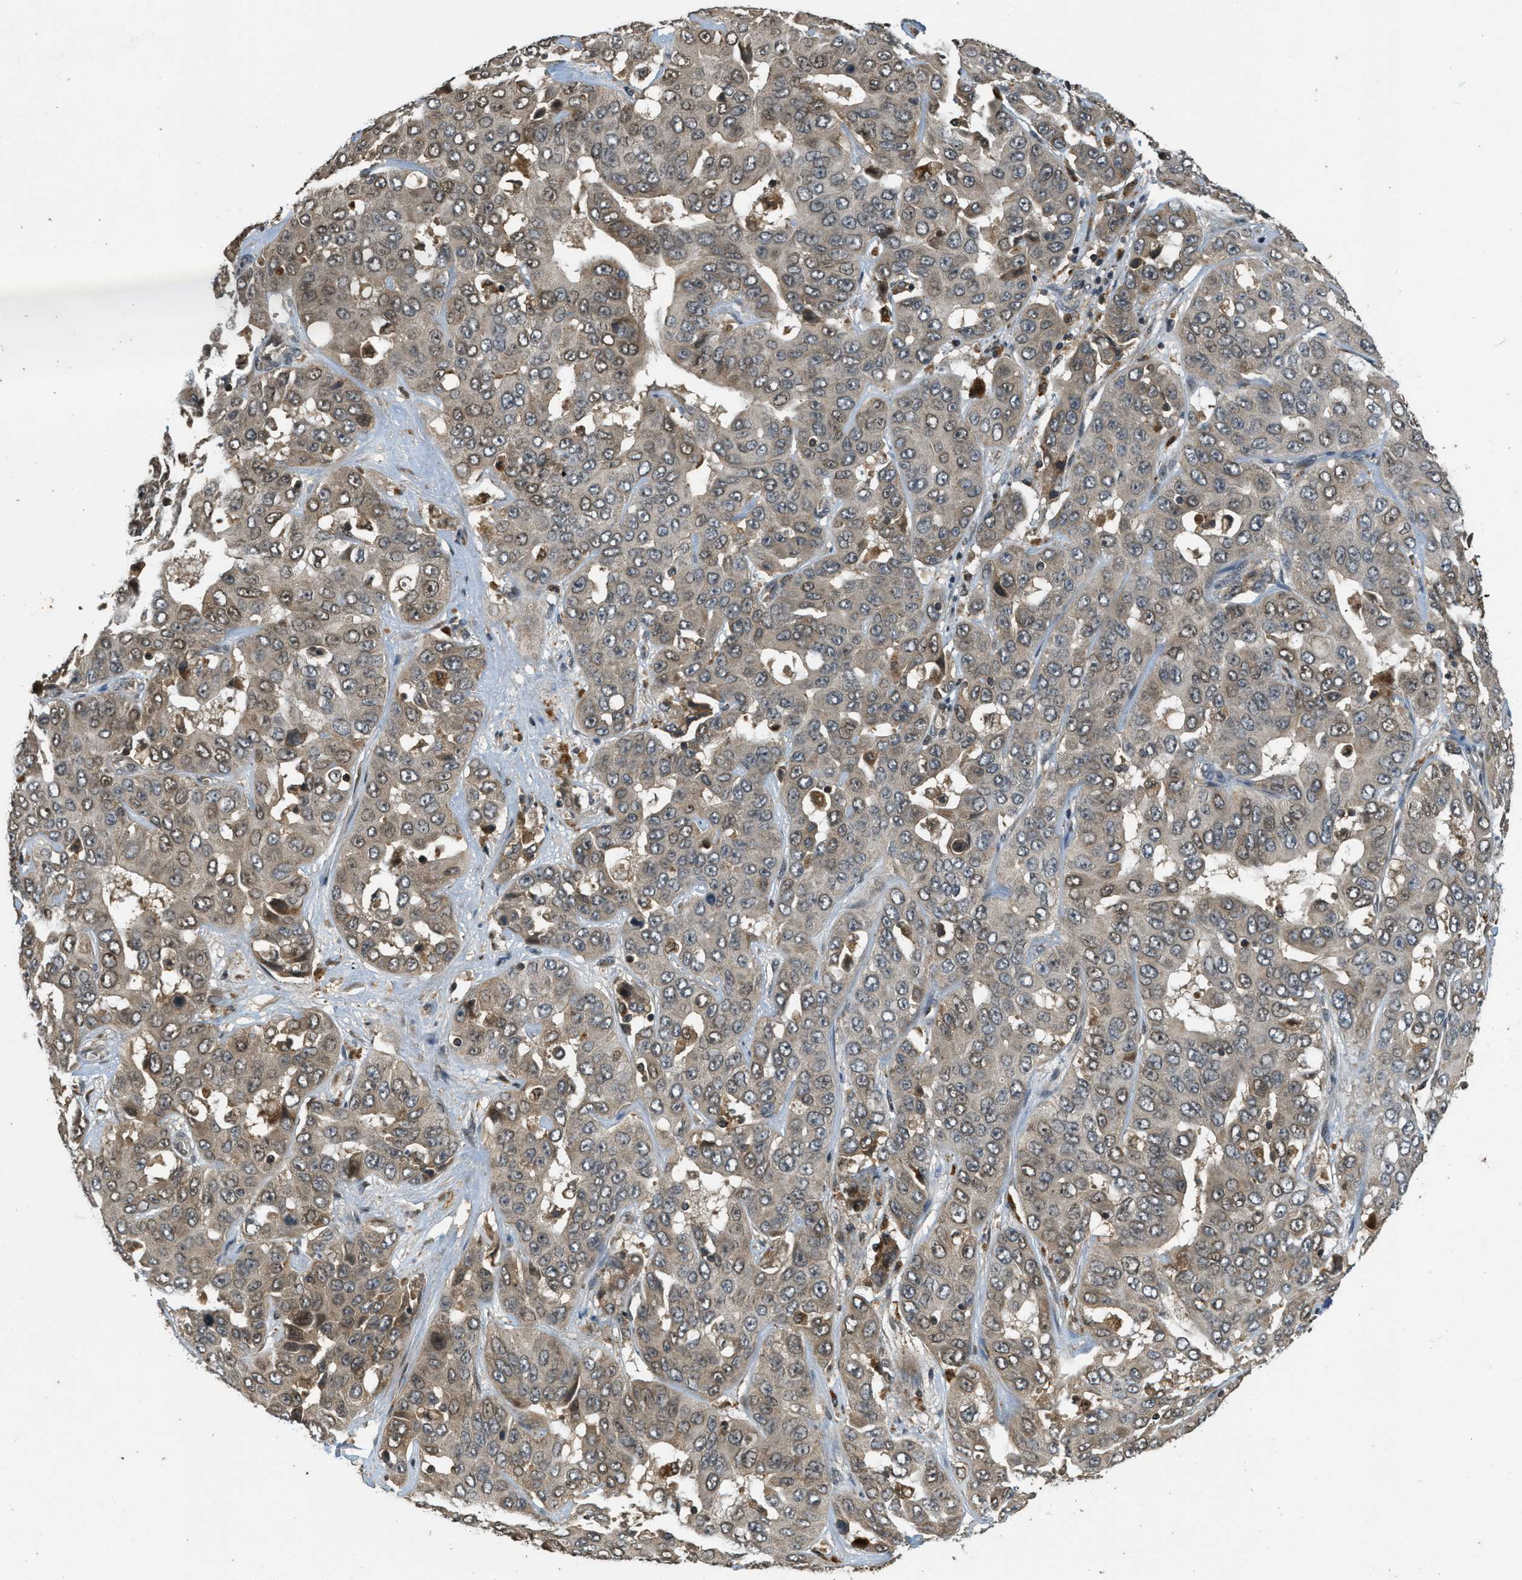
{"staining": {"intensity": "weak", "quantity": ">75%", "location": "cytoplasmic/membranous"}, "tissue": "liver cancer", "cell_type": "Tumor cells", "image_type": "cancer", "snomed": [{"axis": "morphology", "description": "Cholangiocarcinoma"}, {"axis": "topography", "description": "Liver"}], "caption": "Protein expression analysis of liver cancer (cholangiocarcinoma) exhibits weak cytoplasmic/membranous expression in approximately >75% of tumor cells.", "gene": "ATG7", "patient": {"sex": "female", "age": 52}}